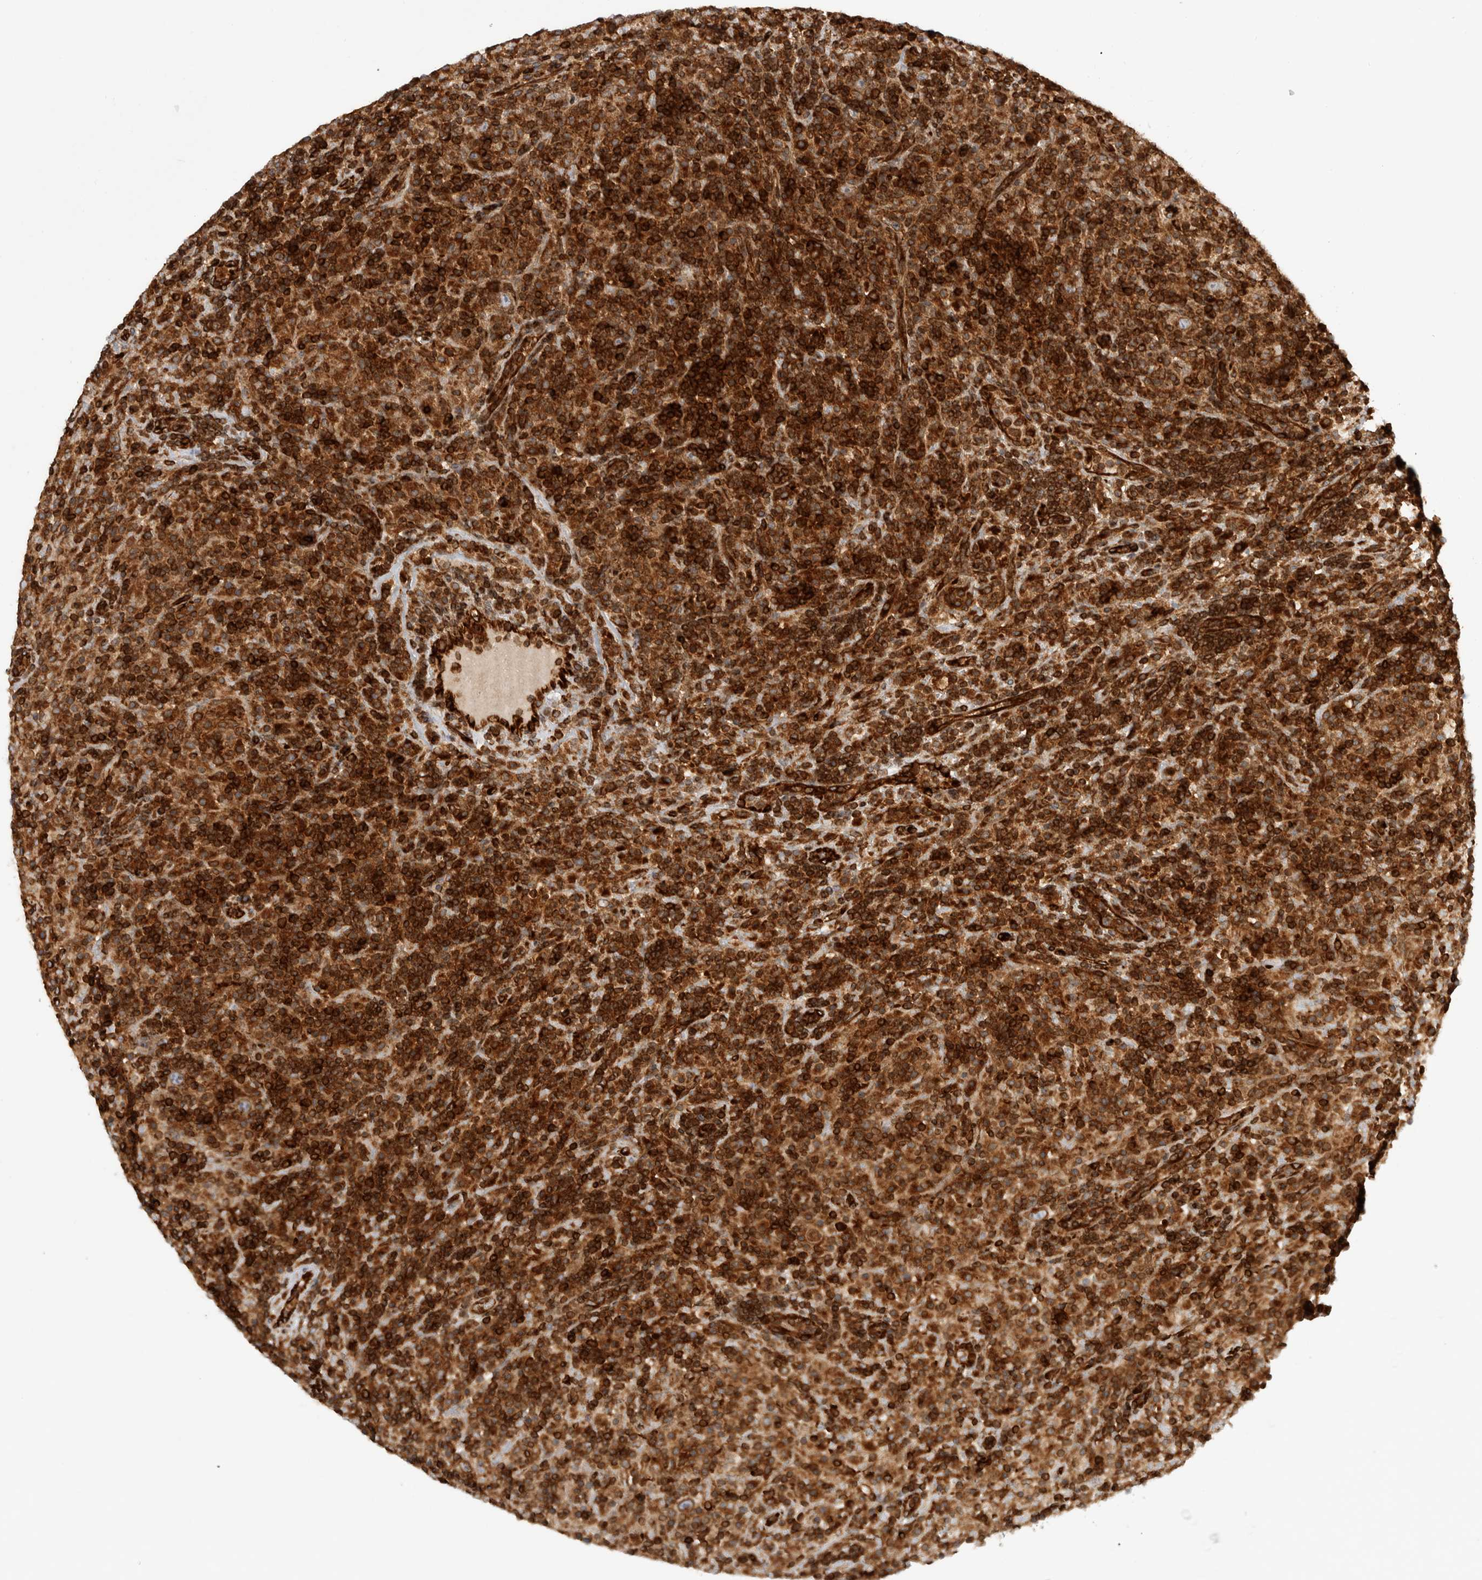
{"staining": {"intensity": "moderate", "quantity": ">75%", "location": "cytoplasmic/membranous"}, "tissue": "lymphoma", "cell_type": "Tumor cells", "image_type": "cancer", "snomed": [{"axis": "morphology", "description": "Hodgkin's disease, NOS"}, {"axis": "topography", "description": "Lymph node"}], "caption": "A micrograph of human Hodgkin's disease stained for a protein demonstrates moderate cytoplasmic/membranous brown staining in tumor cells. Nuclei are stained in blue.", "gene": "HLA-E", "patient": {"sex": "male", "age": 70}}